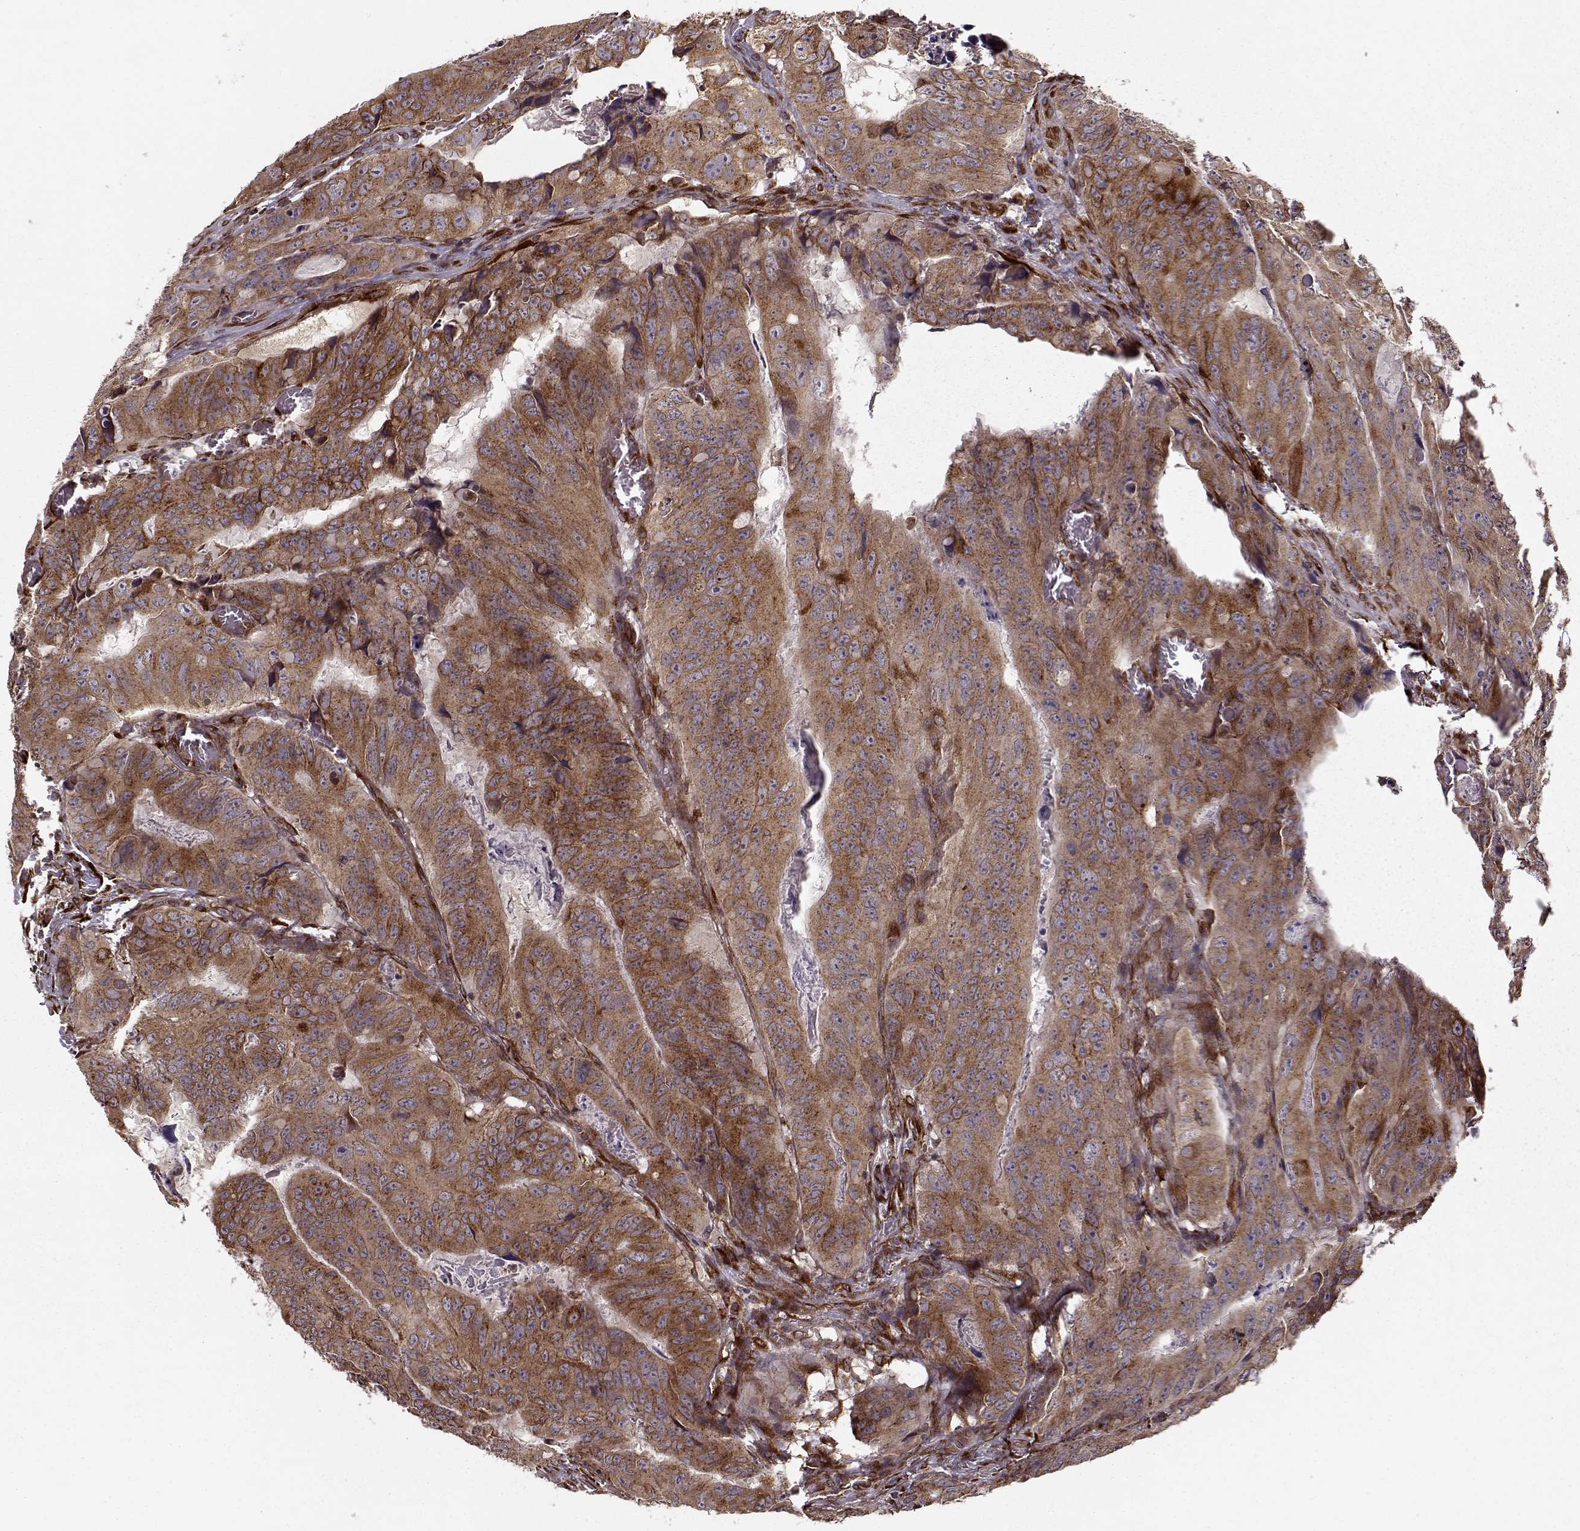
{"staining": {"intensity": "moderate", "quantity": ">75%", "location": "cytoplasmic/membranous"}, "tissue": "colorectal cancer", "cell_type": "Tumor cells", "image_type": "cancer", "snomed": [{"axis": "morphology", "description": "Adenocarcinoma, NOS"}, {"axis": "topography", "description": "Colon"}], "caption": "Immunohistochemical staining of adenocarcinoma (colorectal) shows medium levels of moderate cytoplasmic/membranous staining in about >75% of tumor cells.", "gene": "YIPF5", "patient": {"sex": "male", "age": 79}}